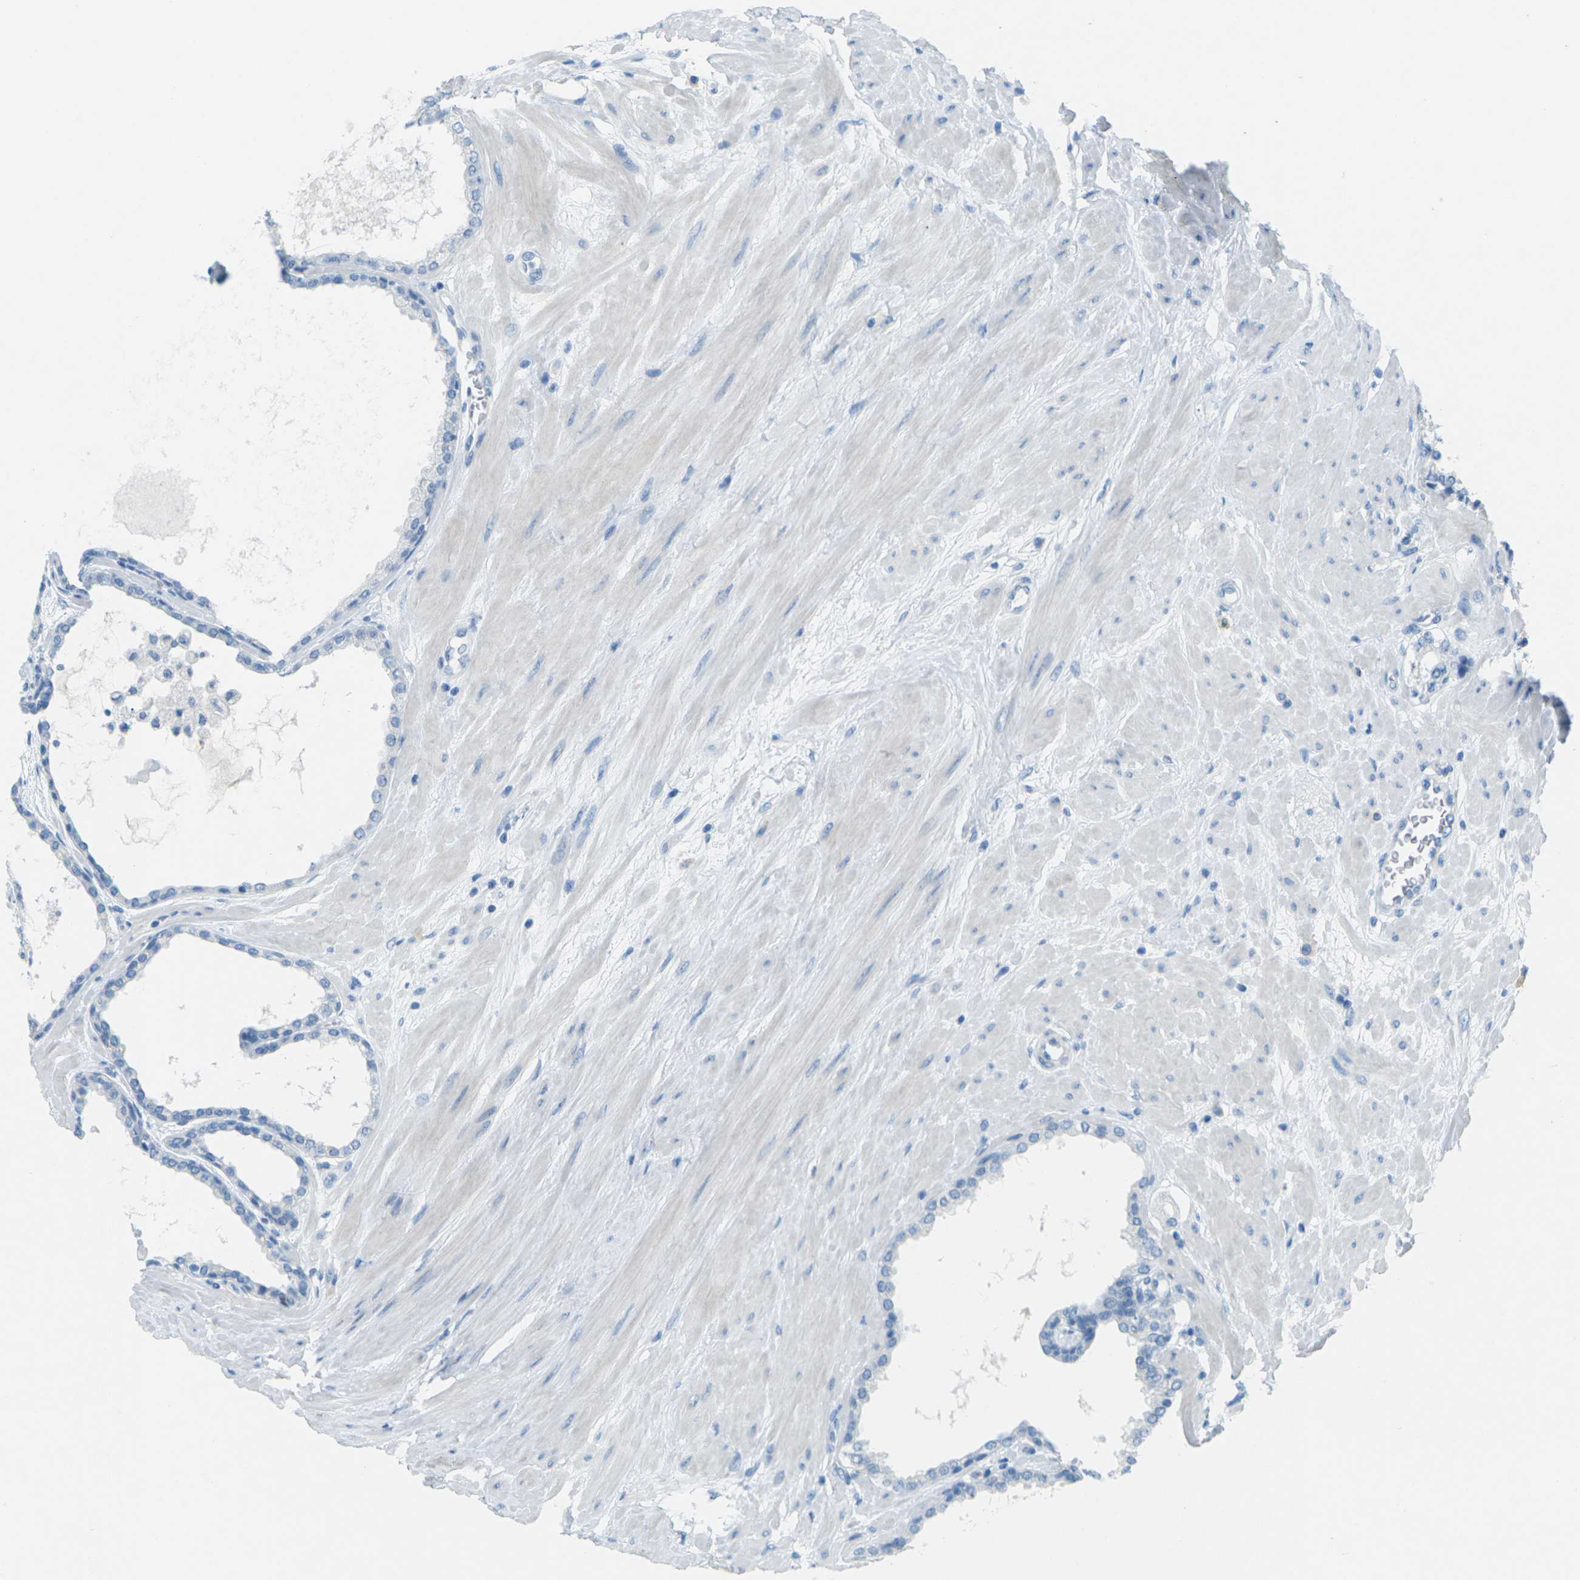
{"staining": {"intensity": "negative", "quantity": "none", "location": "none"}, "tissue": "prostate", "cell_type": "Glandular cells", "image_type": "normal", "snomed": [{"axis": "morphology", "description": "Normal tissue, NOS"}, {"axis": "topography", "description": "Prostate"}], "caption": "A micrograph of prostate stained for a protein shows no brown staining in glandular cells.", "gene": "CDH16", "patient": {"sex": "male", "age": 51}}